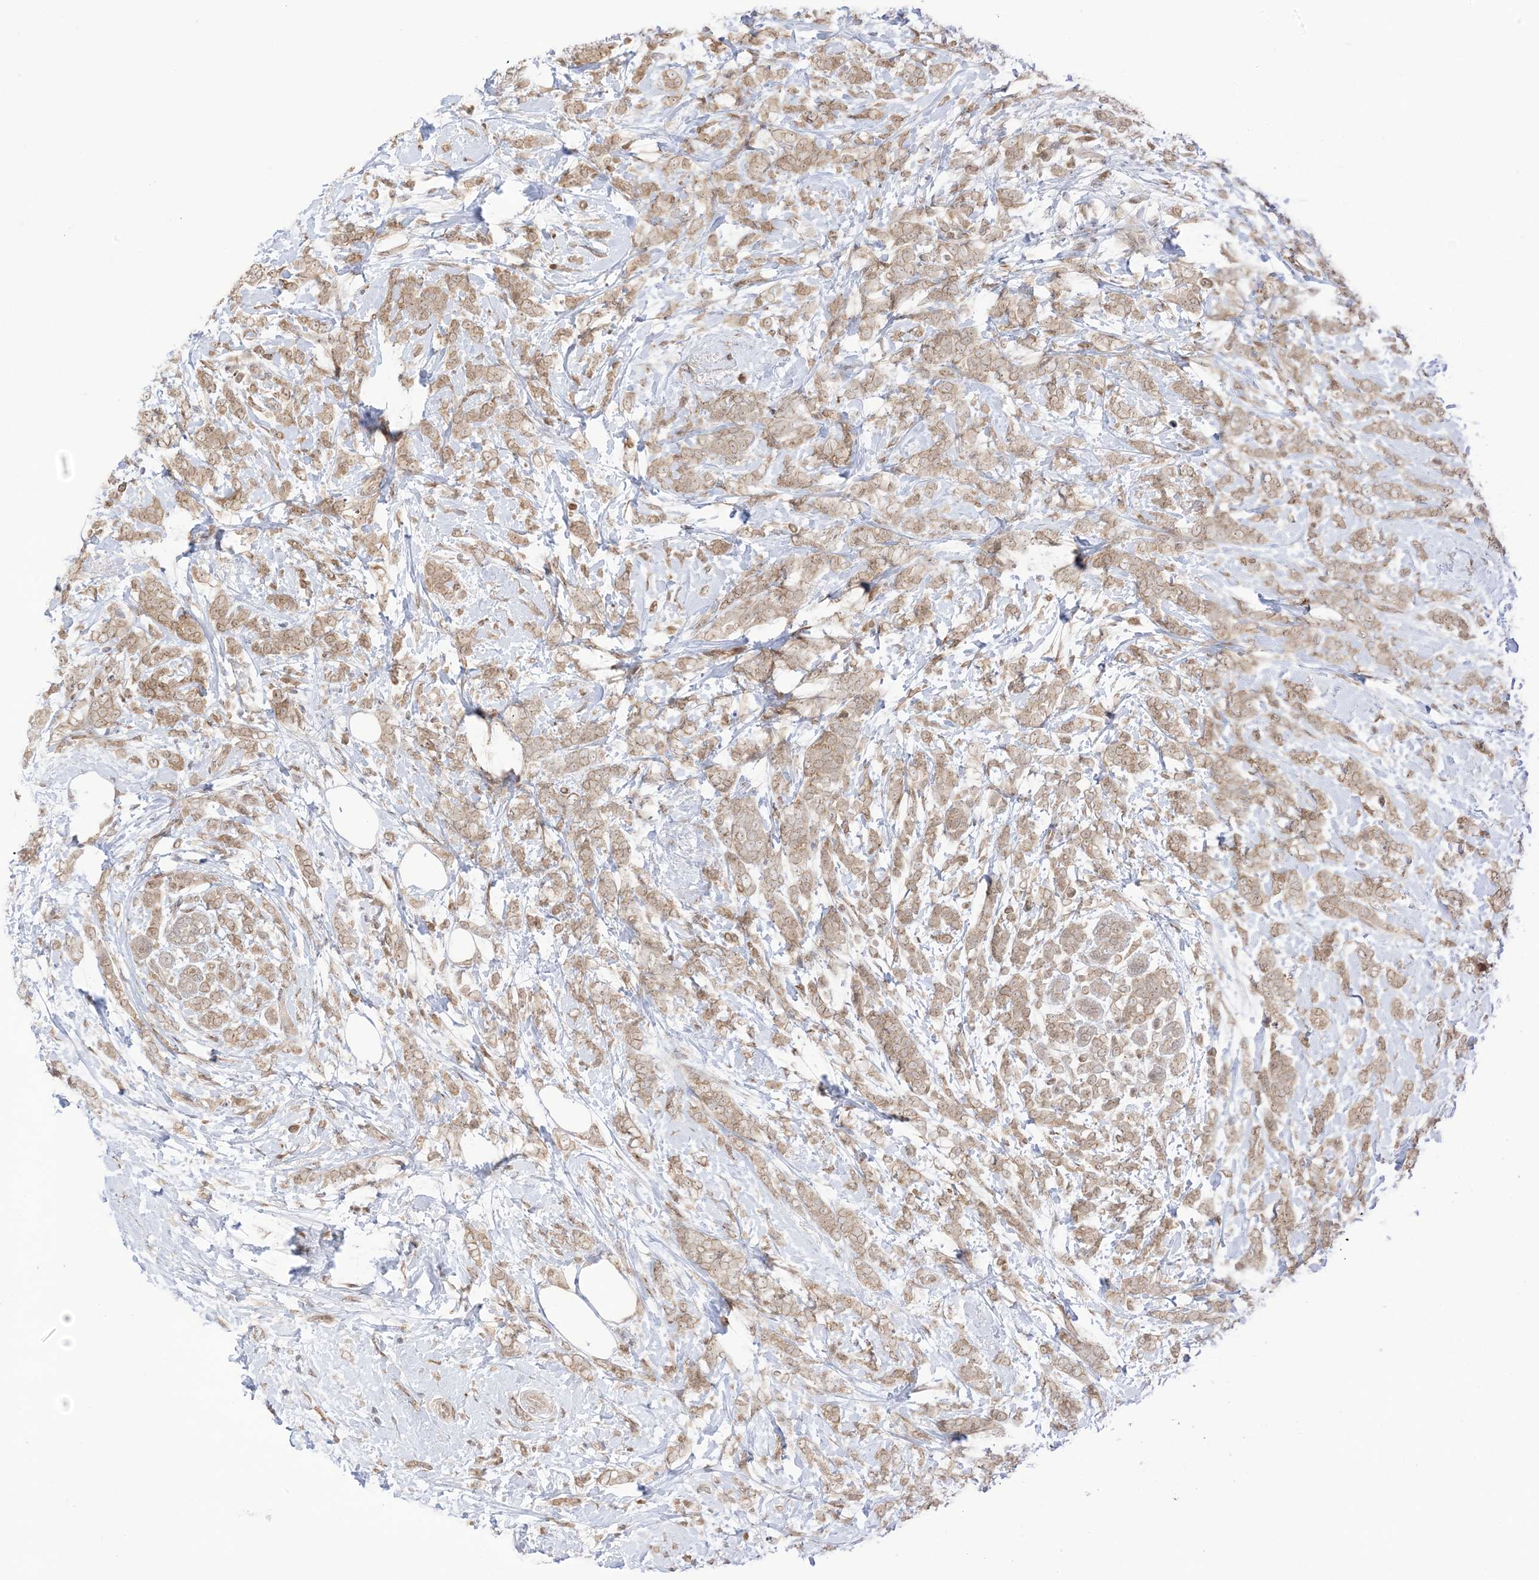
{"staining": {"intensity": "moderate", "quantity": ">75%", "location": "cytoplasmic/membranous,nuclear"}, "tissue": "breast cancer", "cell_type": "Tumor cells", "image_type": "cancer", "snomed": [{"axis": "morphology", "description": "Lobular carcinoma"}, {"axis": "topography", "description": "Breast"}], "caption": "Immunohistochemistry (IHC) of breast cancer (lobular carcinoma) shows medium levels of moderate cytoplasmic/membranous and nuclear staining in about >75% of tumor cells. The protein of interest is stained brown, and the nuclei are stained in blue (DAB (3,3'-diaminobenzidine) IHC with brightfield microscopy, high magnification).", "gene": "UBE2E2", "patient": {"sex": "female", "age": 58}}